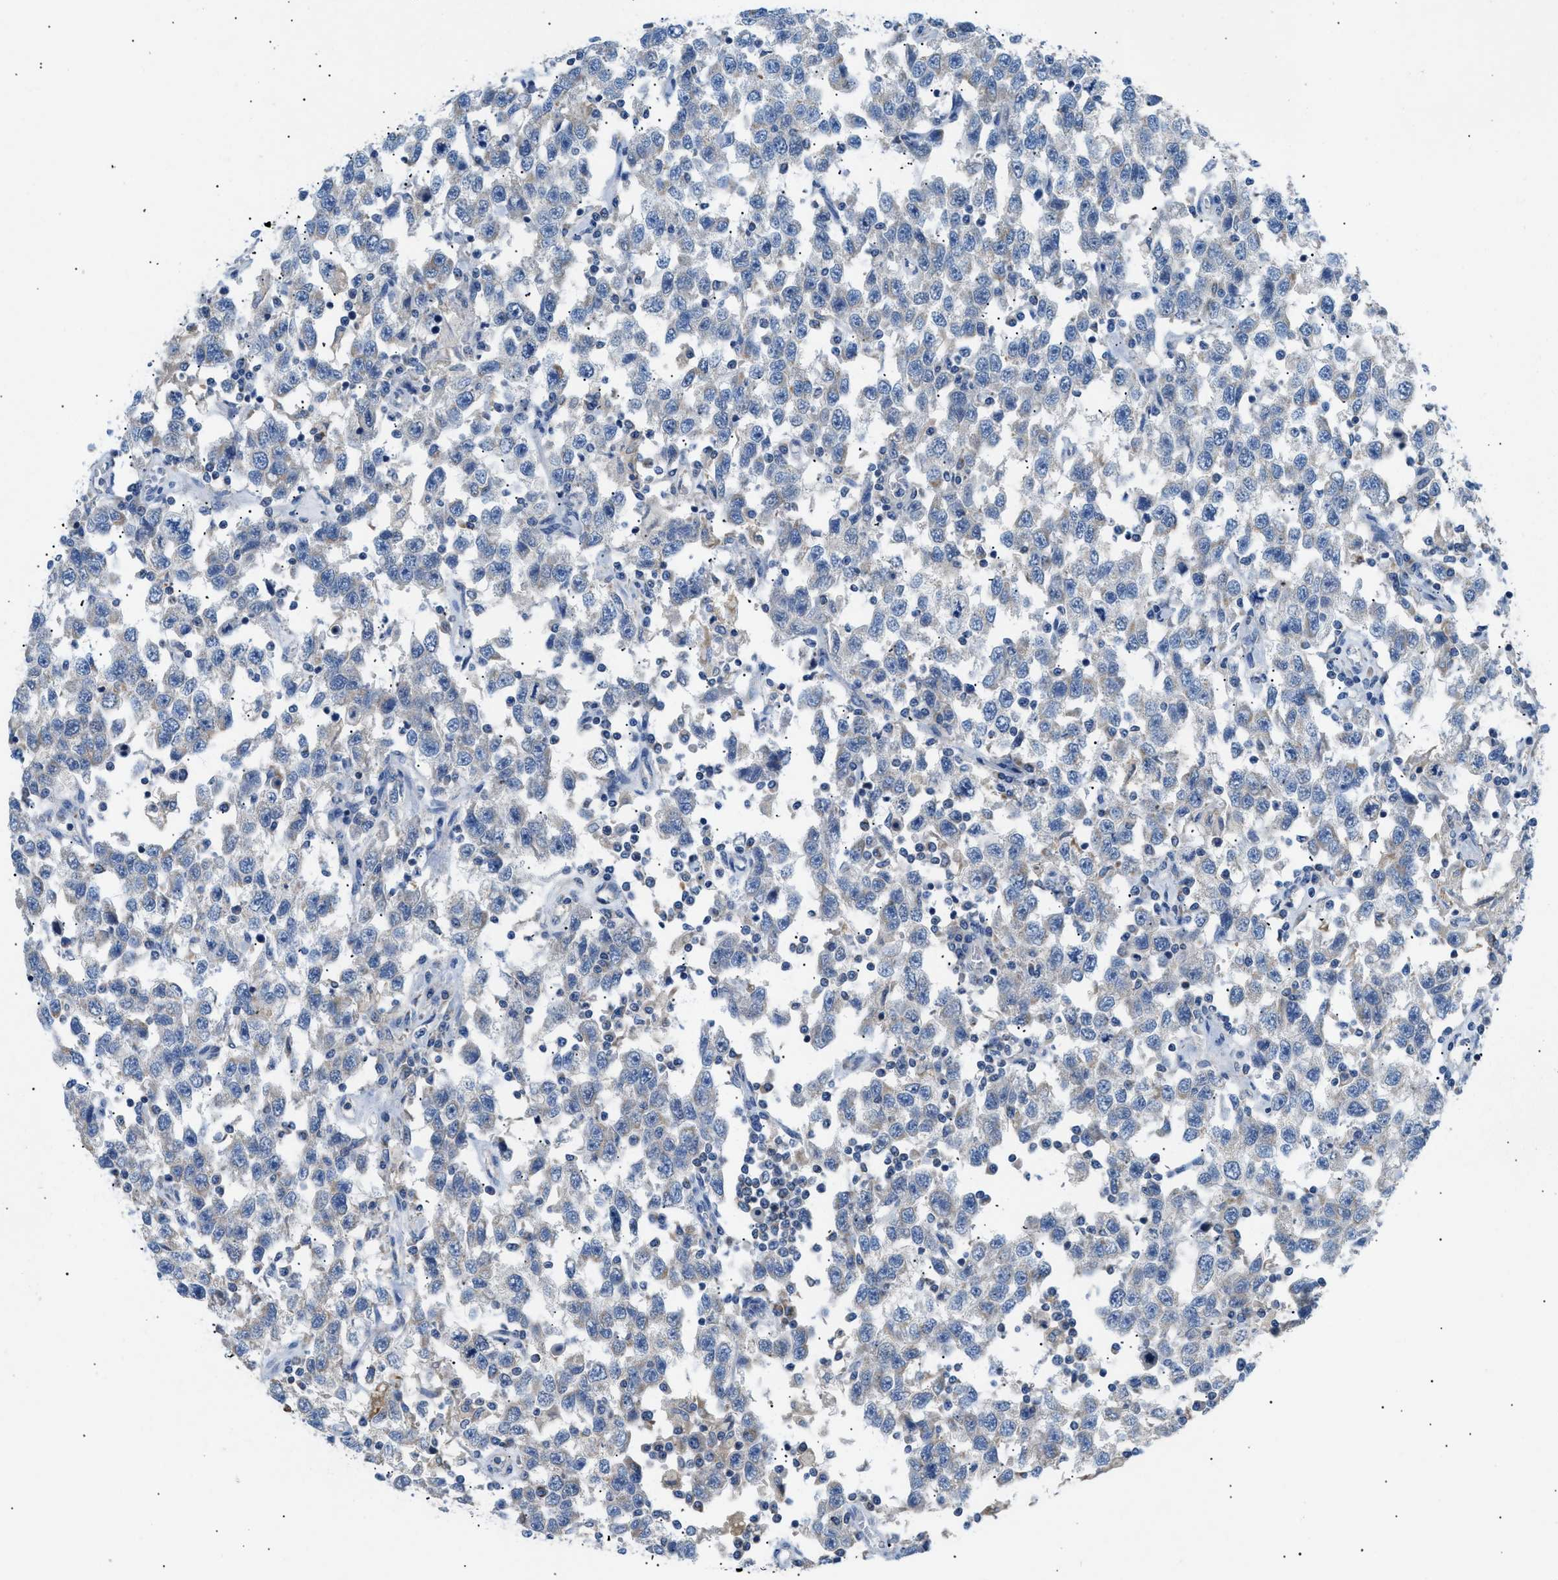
{"staining": {"intensity": "negative", "quantity": "none", "location": "none"}, "tissue": "testis cancer", "cell_type": "Tumor cells", "image_type": "cancer", "snomed": [{"axis": "morphology", "description": "Seminoma, NOS"}, {"axis": "topography", "description": "Testis"}], "caption": "Tumor cells are negative for protein expression in human seminoma (testis). (DAB immunohistochemistry, high magnification).", "gene": "ILDR1", "patient": {"sex": "male", "age": 41}}